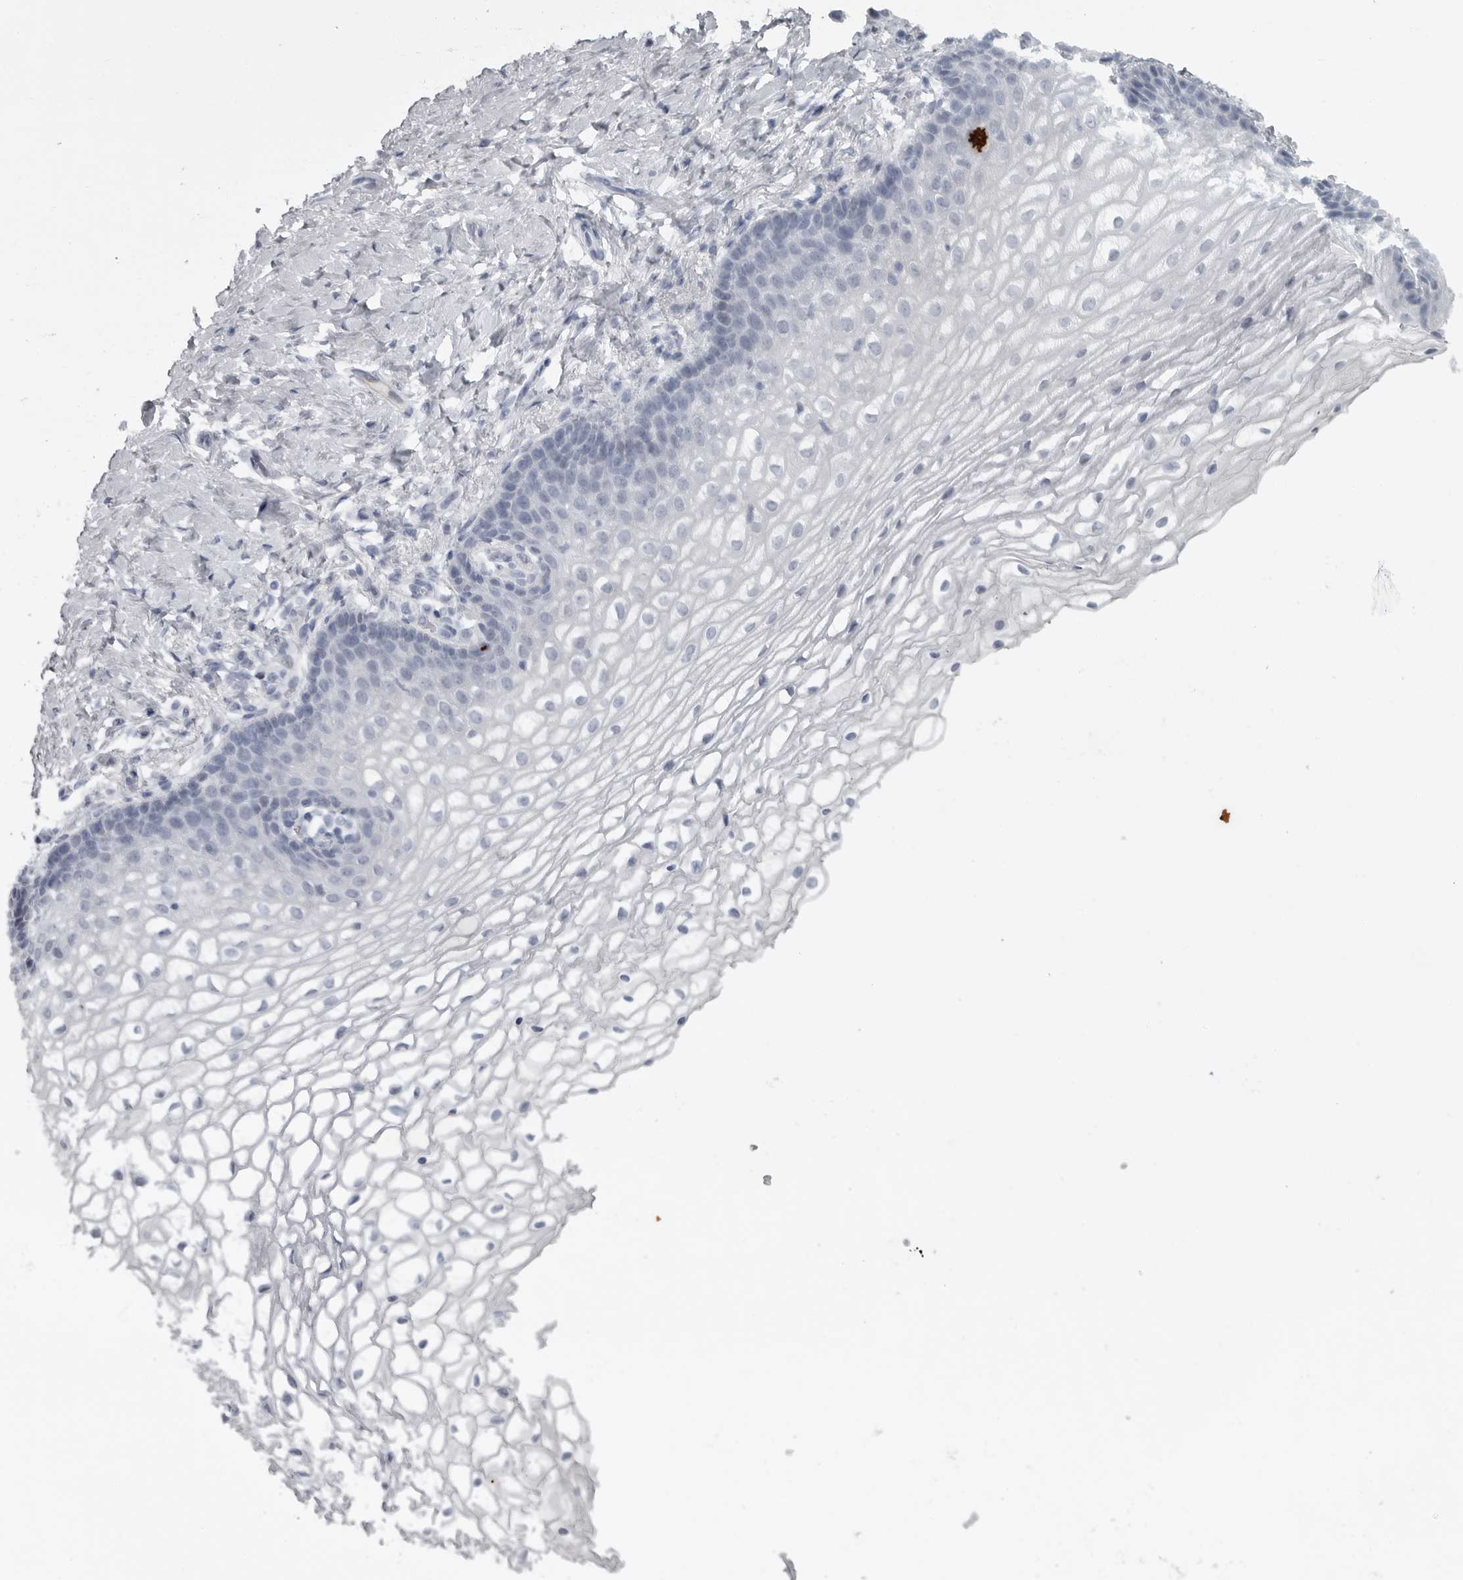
{"staining": {"intensity": "weak", "quantity": "<25%", "location": "nuclear"}, "tissue": "vagina", "cell_type": "Squamous epithelial cells", "image_type": "normal", "snomed": [{"axis": "morphology", "description": "Normal tissue, NOS"}, {"axis": "topography", "description": "Vagina"}], "caption": "Immunohistochemistry (IHC) histopathology image of unremarkable vagina: human vagina stained with DAB (3,3'-diaminobenzidine) displays no significant protein staining in squamous epithelial cells. (IHC, brightfield microscopy, high magnification).", "gene": "HMGN3", "patient": {"sex": "female", "age": 60}}